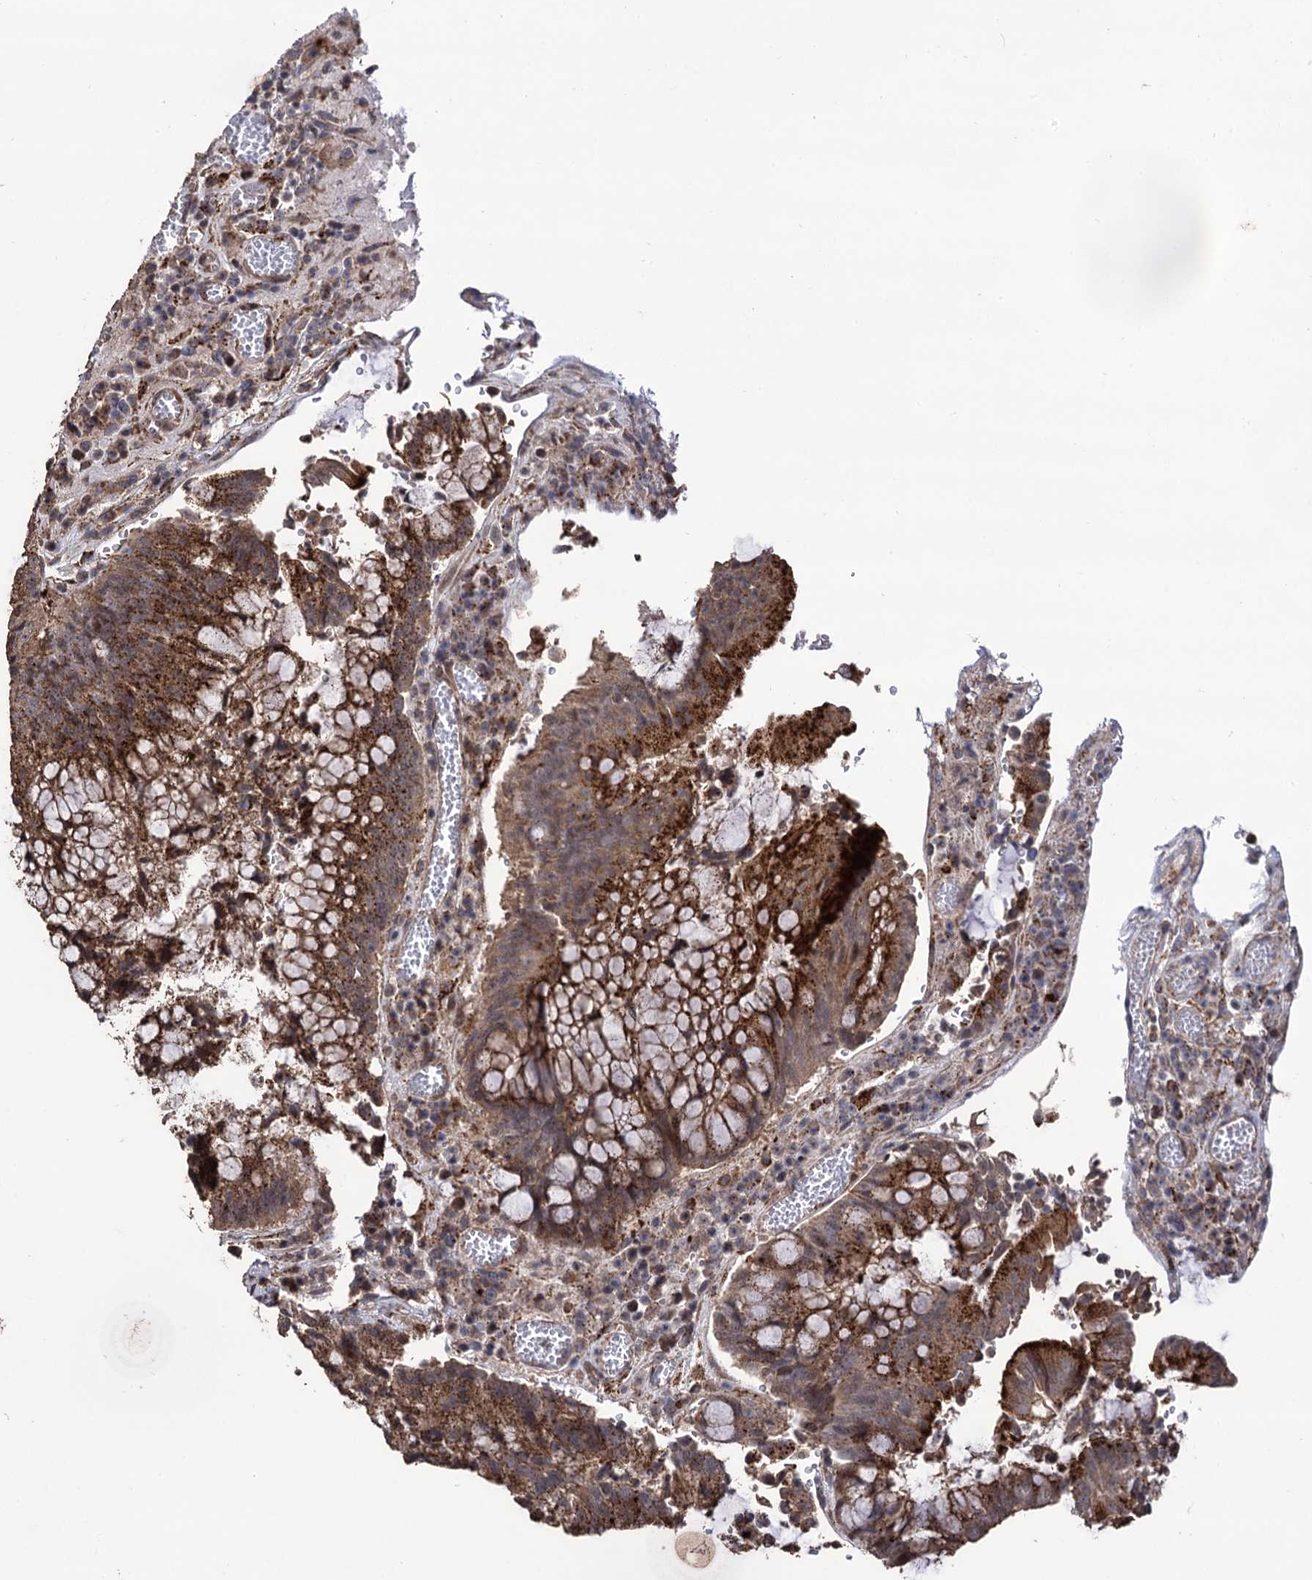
{"staining": {"intensity": "moderate", "quantity": ">75%", "location": "cytoplasmic/membranous"}, "tissue": "colorectal cancer", "cell_type": "Tumor cells", "image_type": "cancer", "snomed": [{"axis": "morphology", "description": "Adenocarcinoma, NOS"}, {"axis": "topography", "description": "Rectum"}], "caption": "A photomicrograph of human colorectal adenocarcinoma stained for a protein reveals moderate cytoplasmic/membranous brown staining in tumor cells. The staining was performed using DAB (3,3'-diaminobenzidine) to visualize the protein expression in brown, while the nuclei were stained in blue with hematoxylin (Magnification: 20x).", "gene": "MICAL2", "patient": {"sex": "male", "age": 69}}